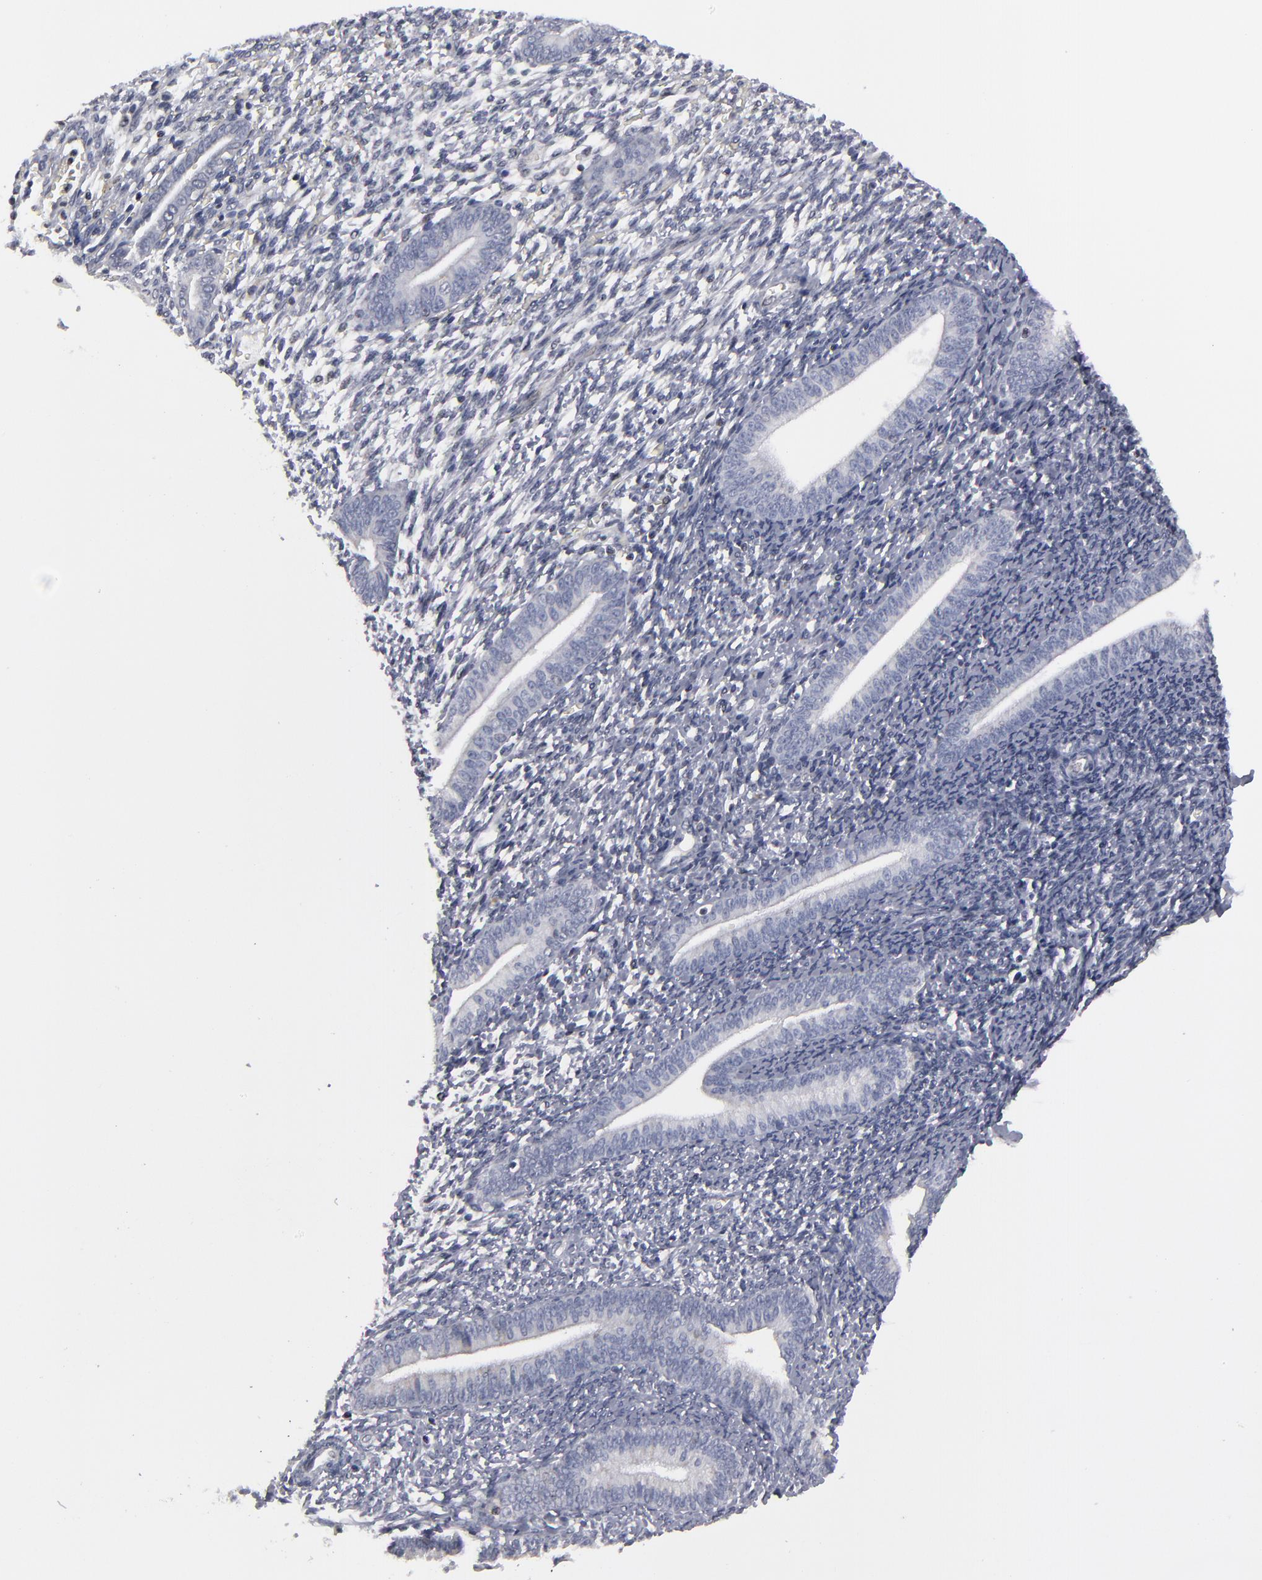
{"staining": {"intensity": "weak", "quantity": "<25%", "location": "nuclear"}, "tissue": "endometrium", "cell_type": "Cells in endometrial stroma", "image_type": "normal", "snomed": [{"axis": "morphology", "description": "Normal tissue, NOS"}, {"axis": "topography", "description": "Smooth muscle"}, {"axis": "topography", "description": "Endometrium"}], "caption": "Cells in endometrial stroma show no significant staining in benign endometrium.", "gene": "ODF2", "patient": {"sex": "female", "age": 57}}